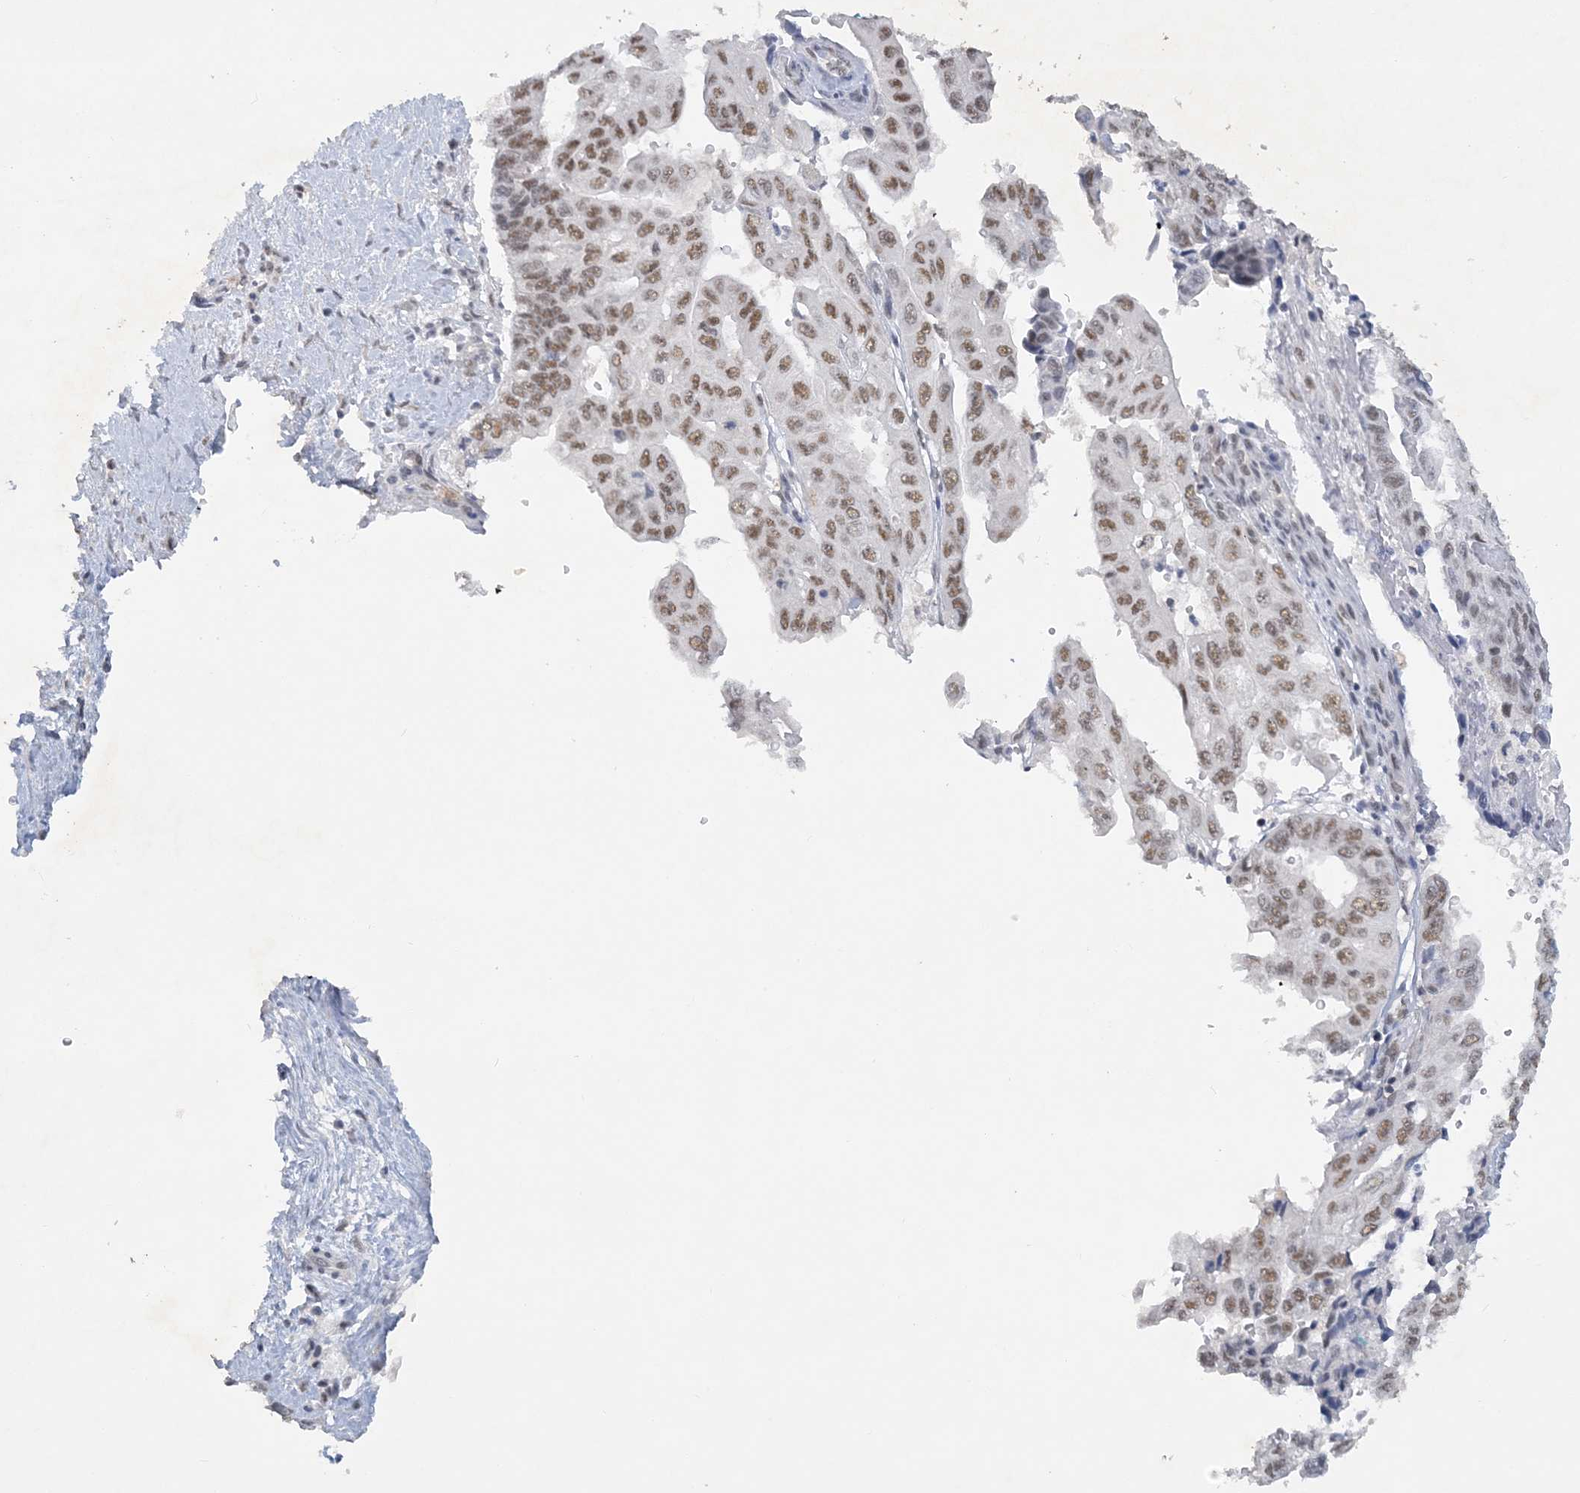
{"staining": {"intensity": "moderate", "quantity": ">75%", "location": "nuclear"}, "tissue": "pancreatic cancer", "cell_type": "Tumor cells", "image_type": "cancer", "snomed": [{"axis": "morphology", "description": "Adenocarcinoma, NOS"}, {"axis": "topography", "description": "Pancreas"}], "caption": "Adenocarcinoma (pancreatic) stained with a protein marker reveals moderate staining in tumor cells.", "gene": "KMT2D", "patient": {"sex": "male", "age": 51}}